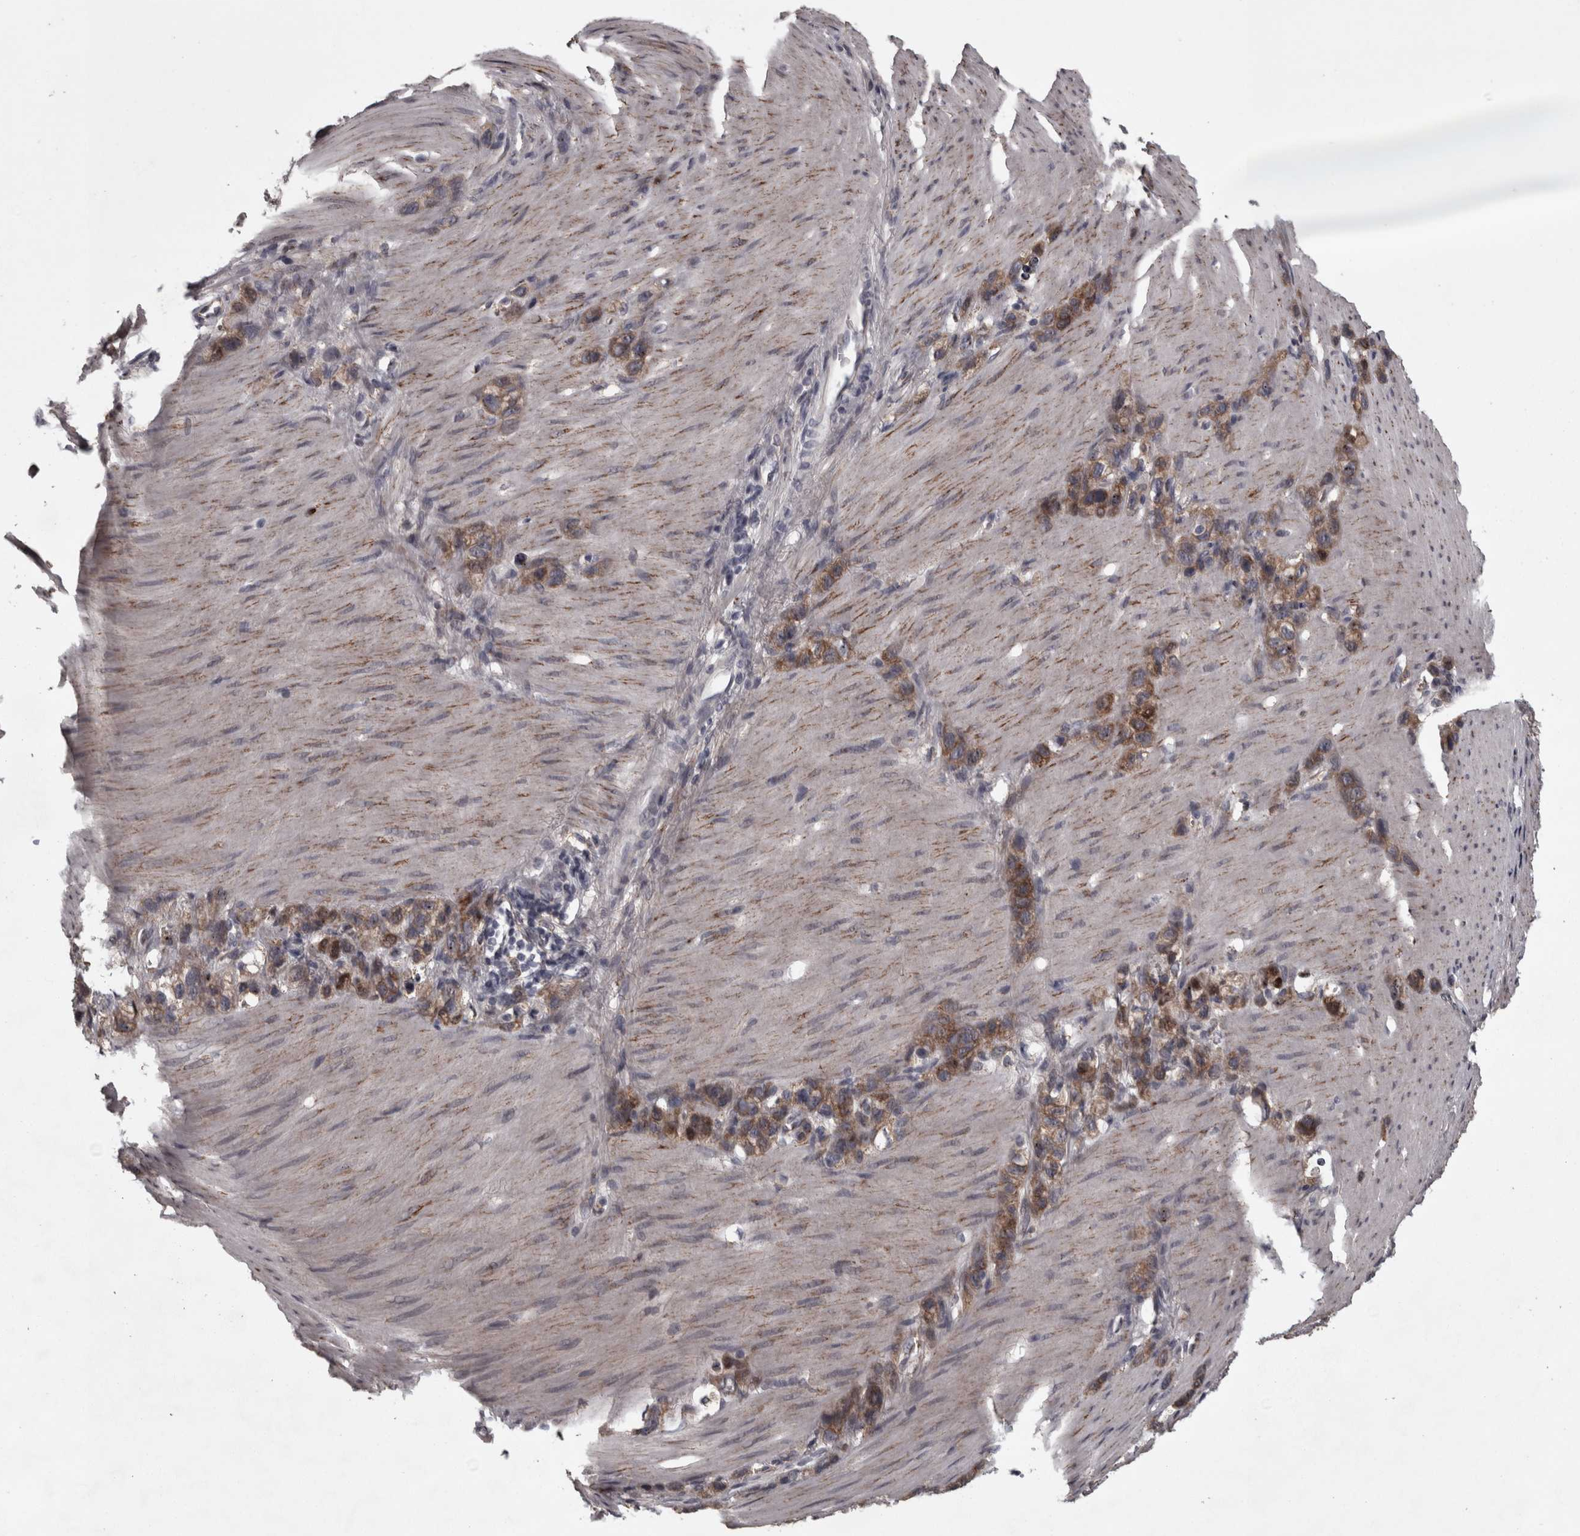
{"staining": {"intensity": "moderate", "quantity": ">75%", "location": "cytoplasmic/membranous"}, "tissue": "stomach cancer", "cell_type": "Tumor cells", "image_type": "cancer", "snomed": [{"axis": "morphology", "description": "Normal tissue, NOS"}, {"axis": "morphology", "description": "Adenocarcinoma, NOS"}, {"axis": "morphology", "description": "Adenocarcinoma, High grade"}, {"axis": "topography", "description": "Stomach, upper"}, {"axis": "topography", "description": "Stomach"}], "caption": "Moderate cytoplasmic/membranous protein expression is identified in about >75% of tumor cells in stomach cancer. (IHC, brightfield microscopy, high magnification).", "gene": "PCDH17", "patient": {"sex": "female", "age": 65}}